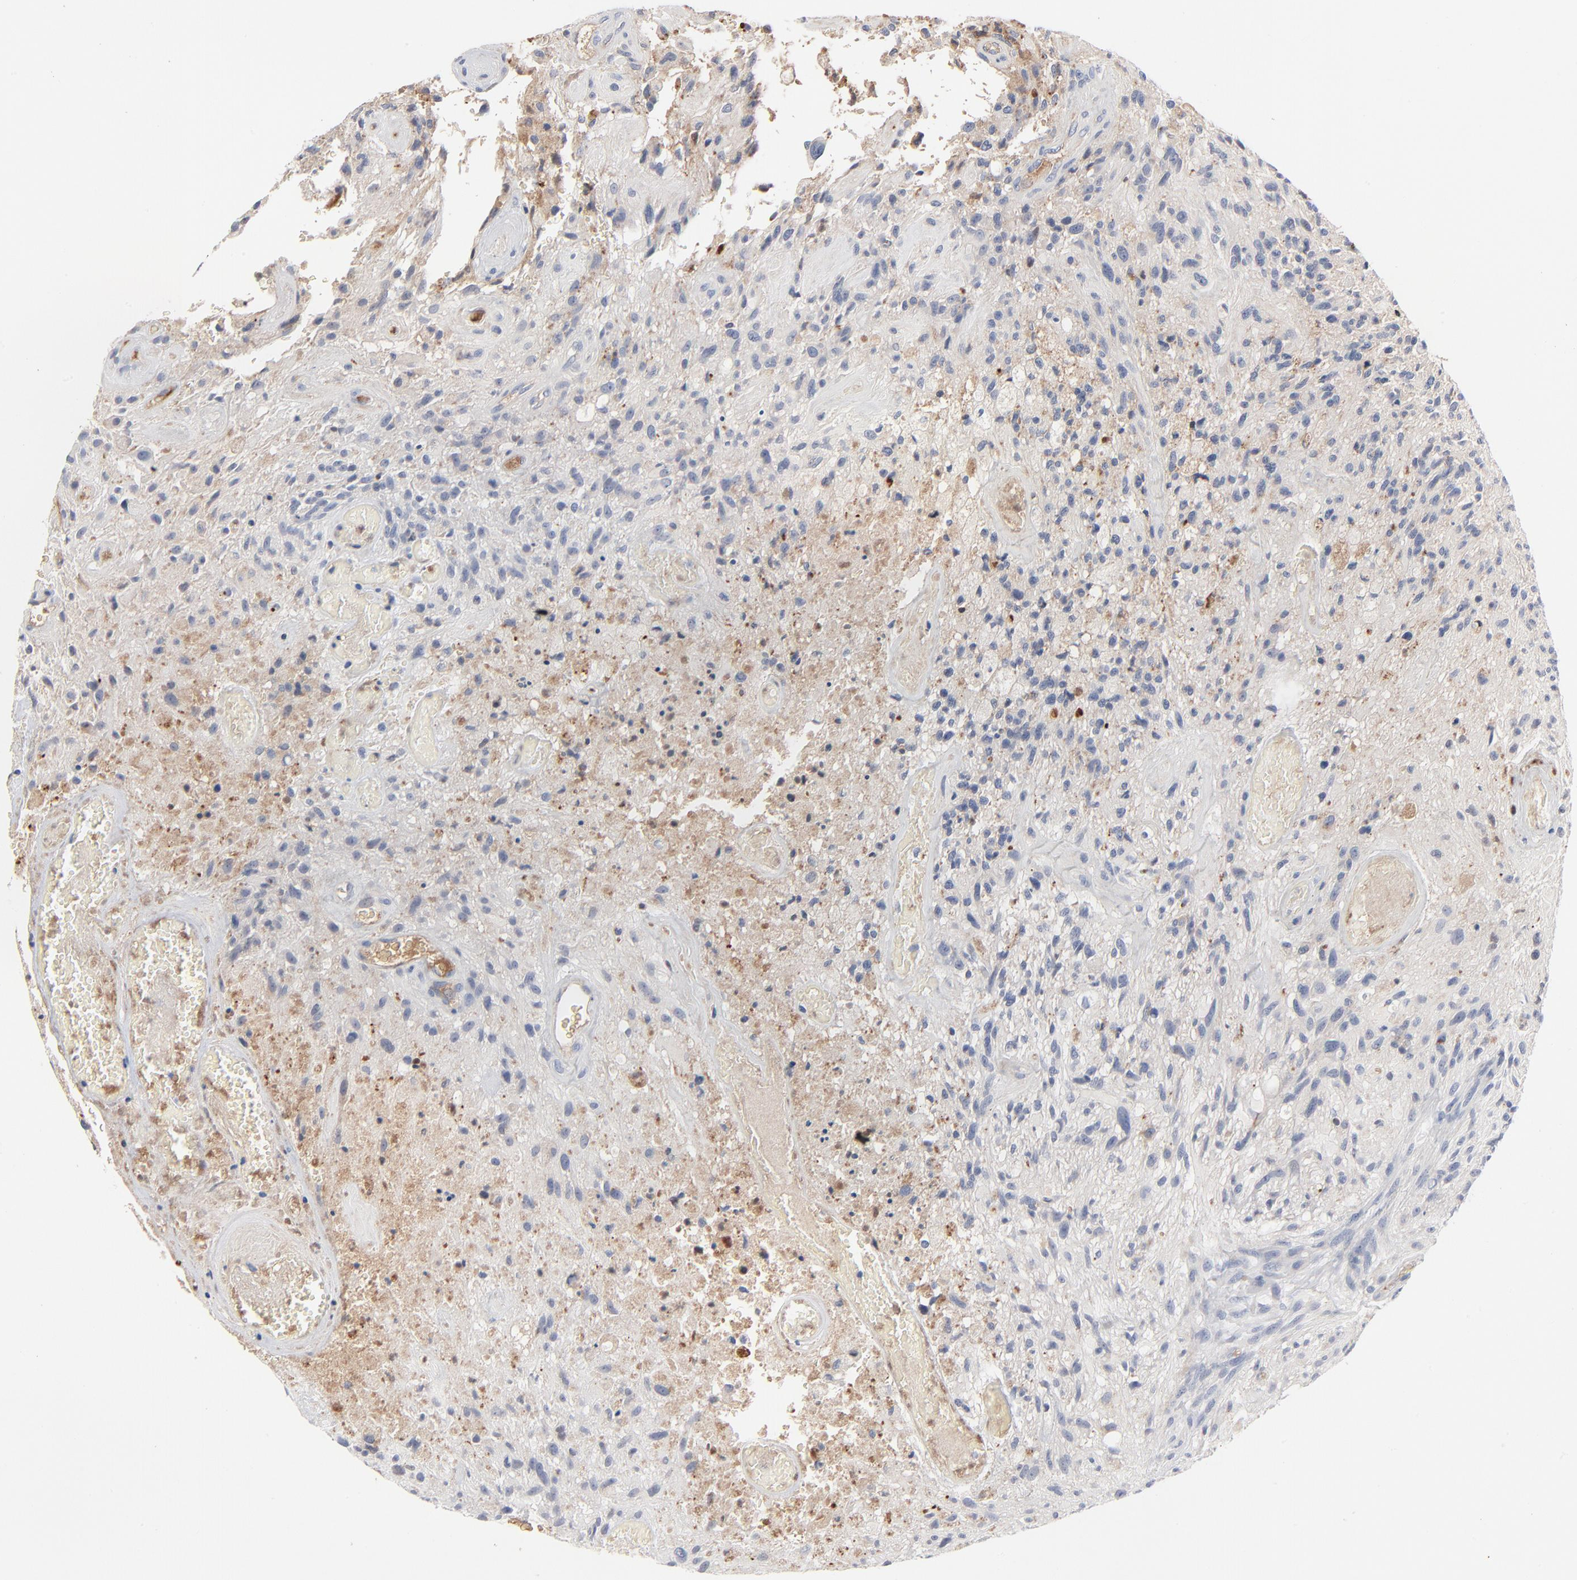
{"staining": {"intensity": "negative", "quantity": "none", "location": "none"}, "tissue": "glioma", "cell_type": "Tumor cells", "image_type": "cancer", "snomed": [{"axis": "morphology", "description": "Normal tissue, NOS"}, {"axis": "morphology", "description": "Glioma, malignant, High grade"}, {"axis": "topography", "description": "Cerebral cortex"}], "caption": "Glioma was stained to show a protein in brown. There is no significant staining in tumor cells. (Brightfield microscopy of DAB IHC at high magnification).", "gene": "SERPINA4", "patient": {"sex": "male", "age": 75}}